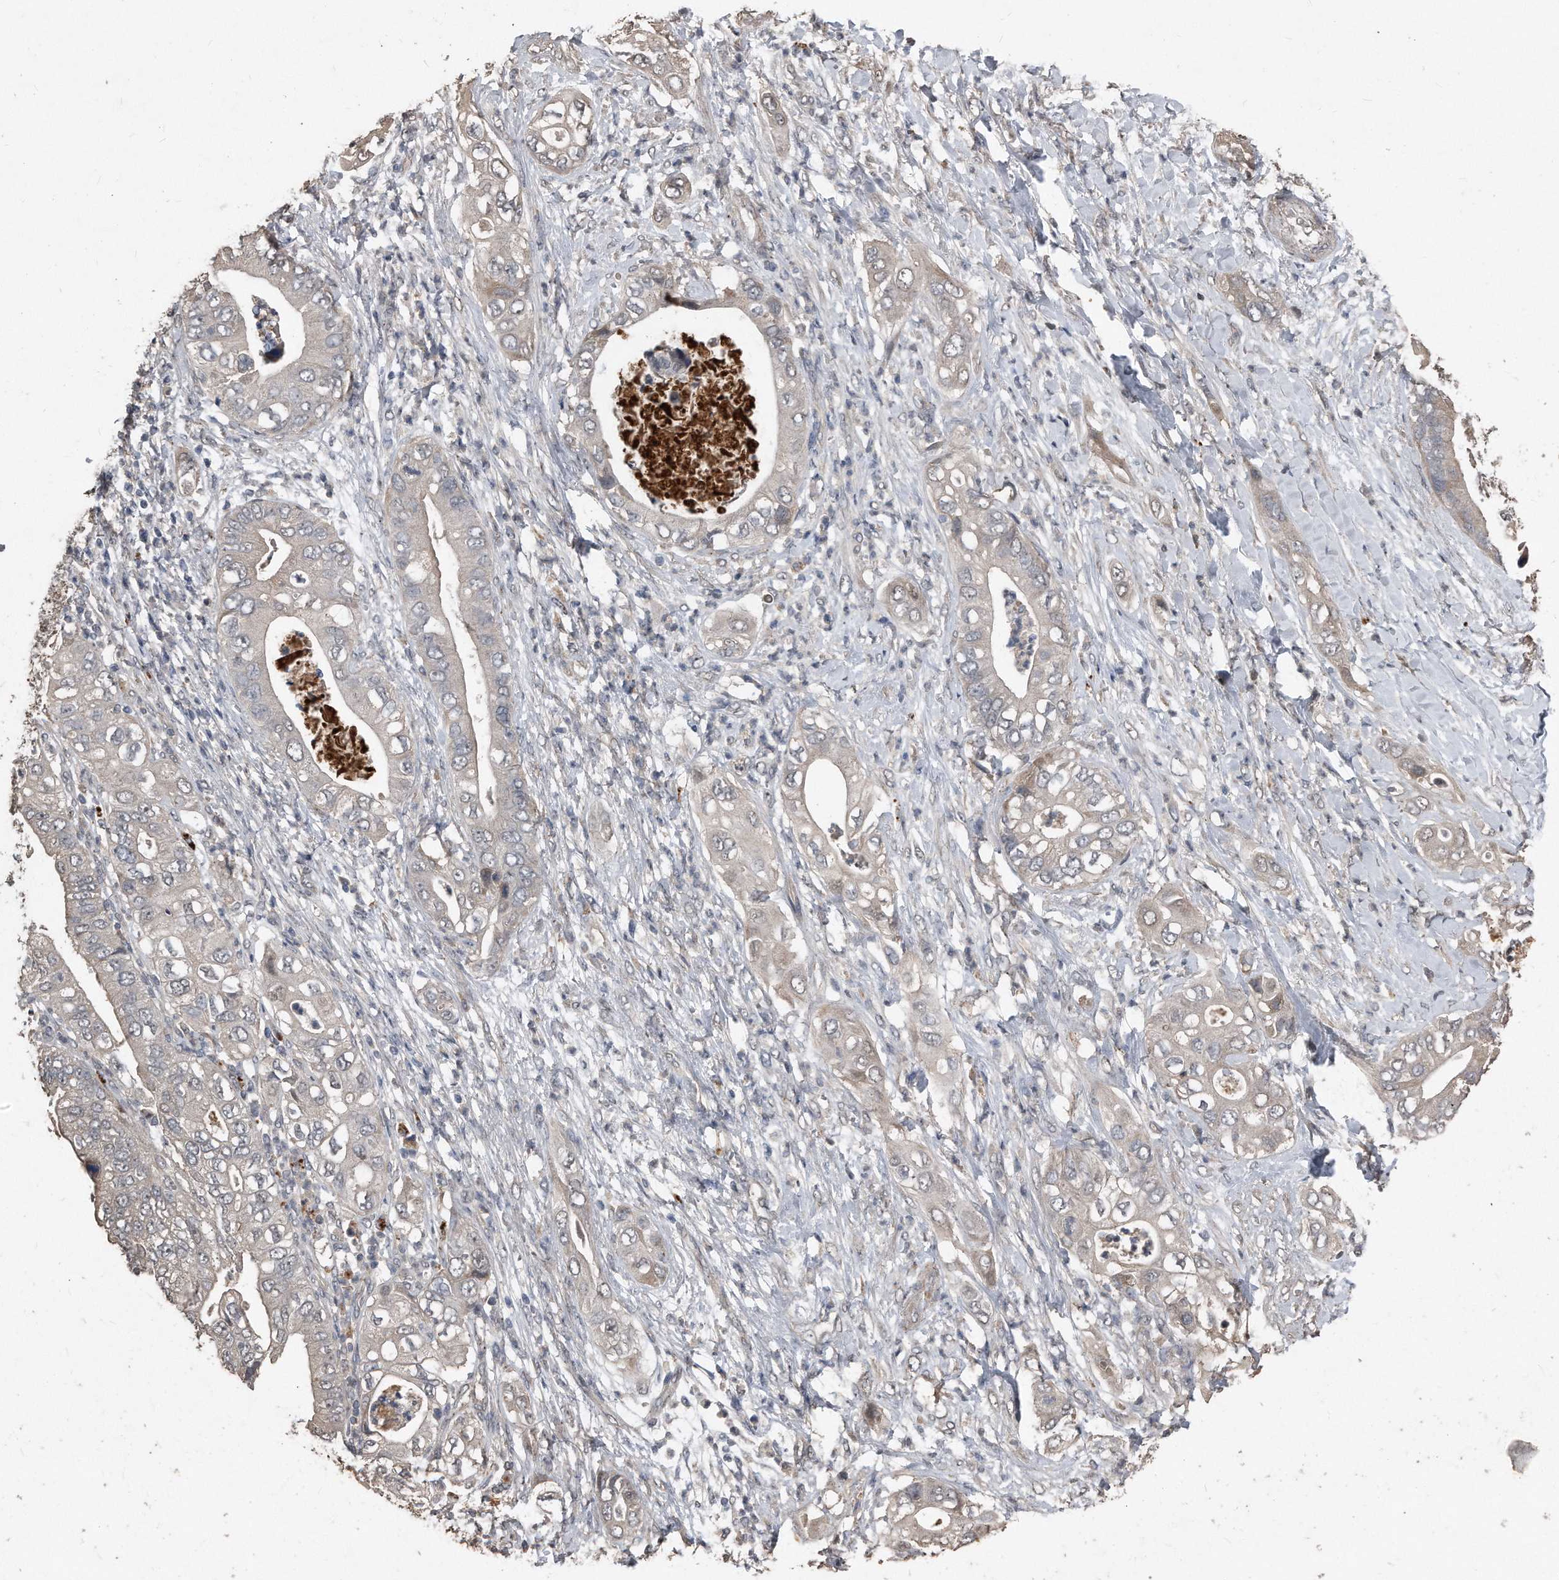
{"staining": {"intensity": "weak", "quantity": "<25%", "location": "cytoplasmic/membranous"}, "tissue": "pancreatic cancer", "cell_type": "Tumor cells", "image_type": "cancer", "snomed": [{"axis": "morphology", "description": "Adenocarcinoma, NOS"}, {"axis": "topography", "description": "Pancreas"}], "caption": "Immunohistochemistry histopathology image of adenocarcinoma (pancreatic) stained for a protein (brown), which demonstrates no staining in tumor cells.", "gene": "ANKRD10", "patient": {"sex": "female", "age": 78}}